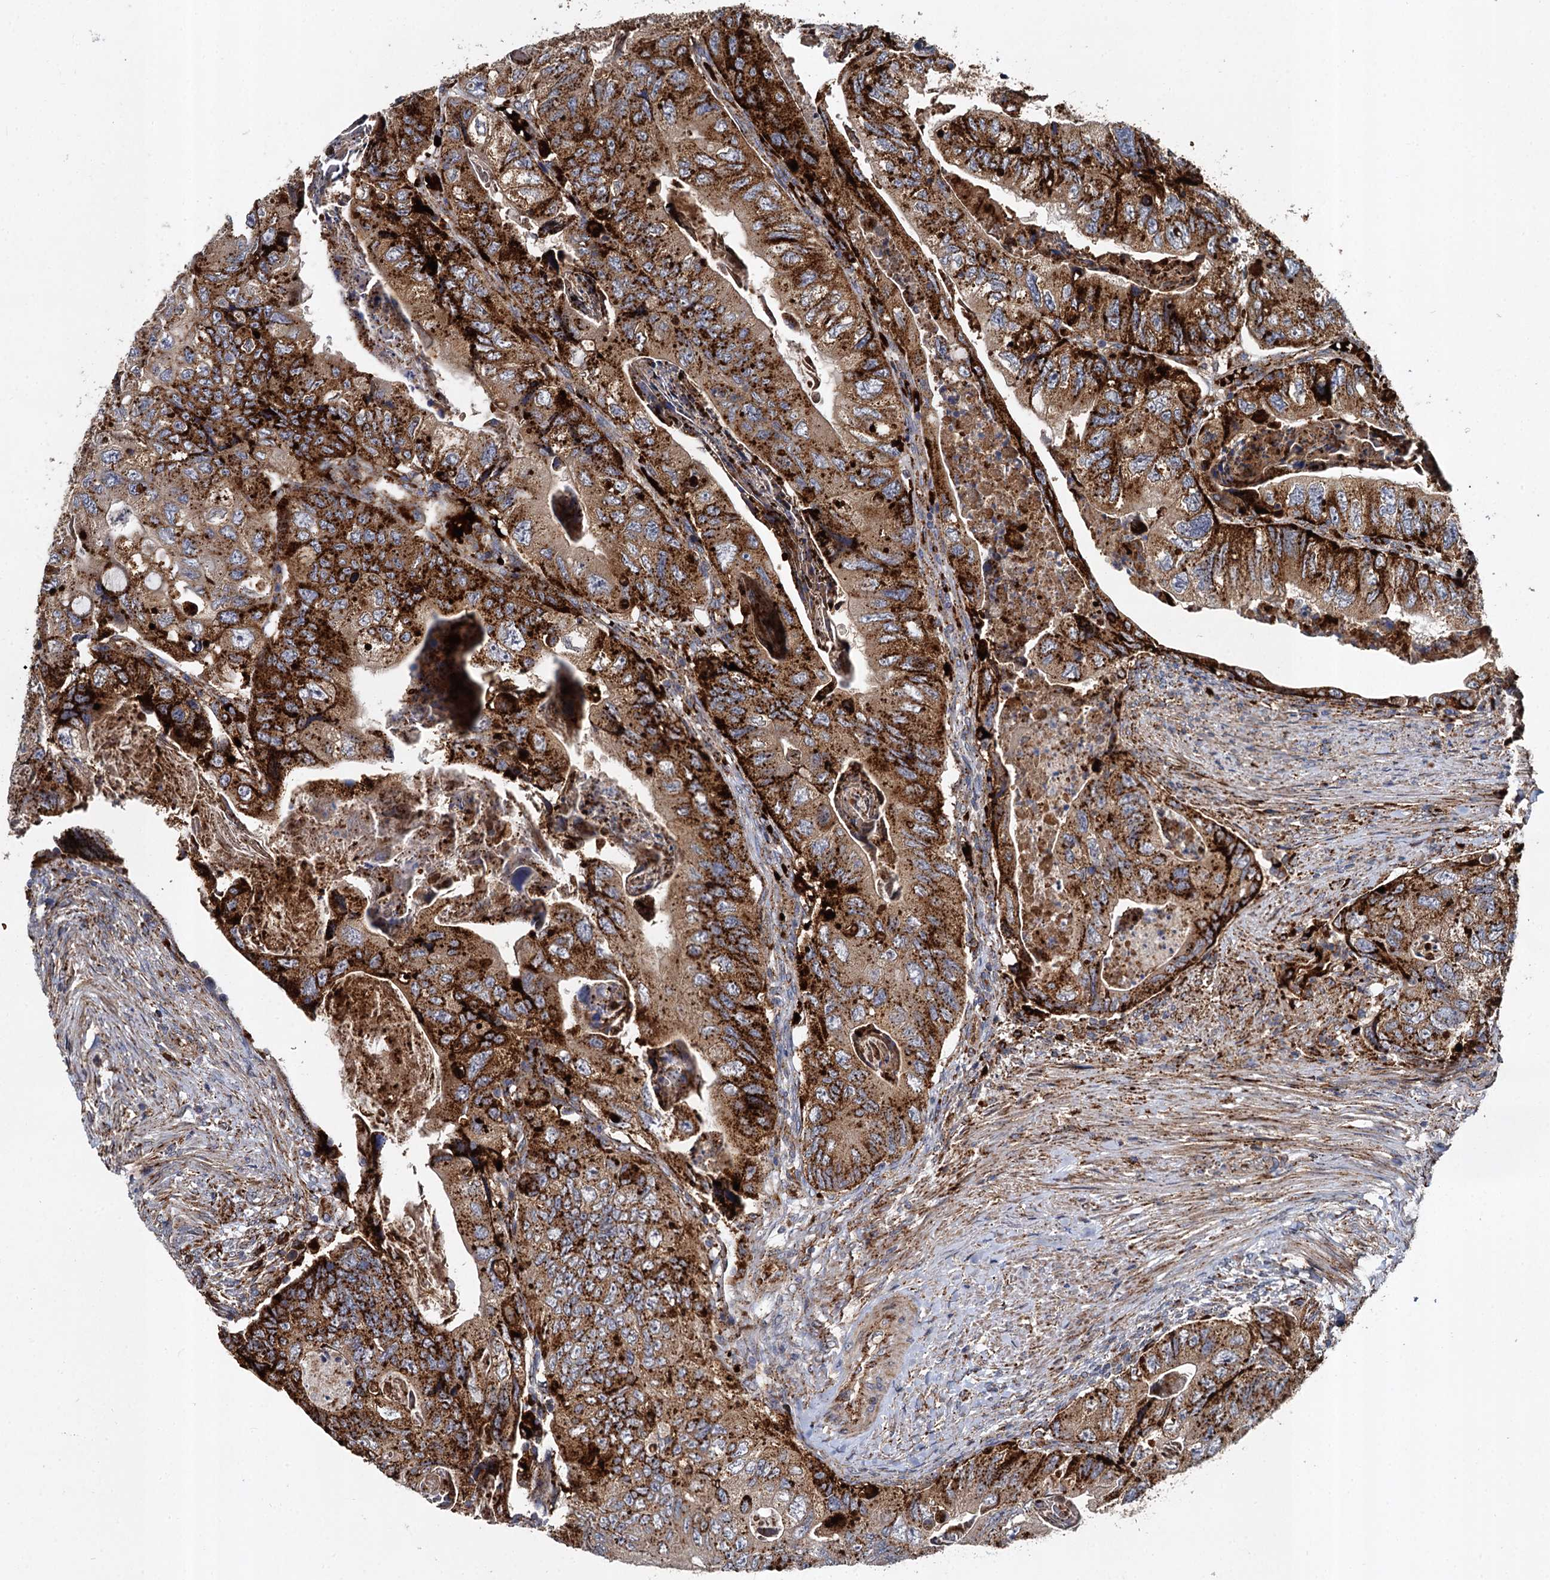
{"staining": {"intensity": "strong", "quantity": "25%-75%", "location": "cytoplasmic/membranous"}, "tissue": "colorectal cancer", "cell_type": "Tumor cells", "image_type": "cancer", "snomed": [{"axis": "morphology", "description": "Adenocarcinoma, NOS"}, {"axis": "topography", "description": "Rectum"}], "caption": "The photomicrograph demonstrates a brown stain indicating the presence of a protein in the cytoplasmic/membranous of tumor cells in colorectal adenocarcinoma.", "gene": "GBA1", "patient": {"sex": "male", "age": 63}}